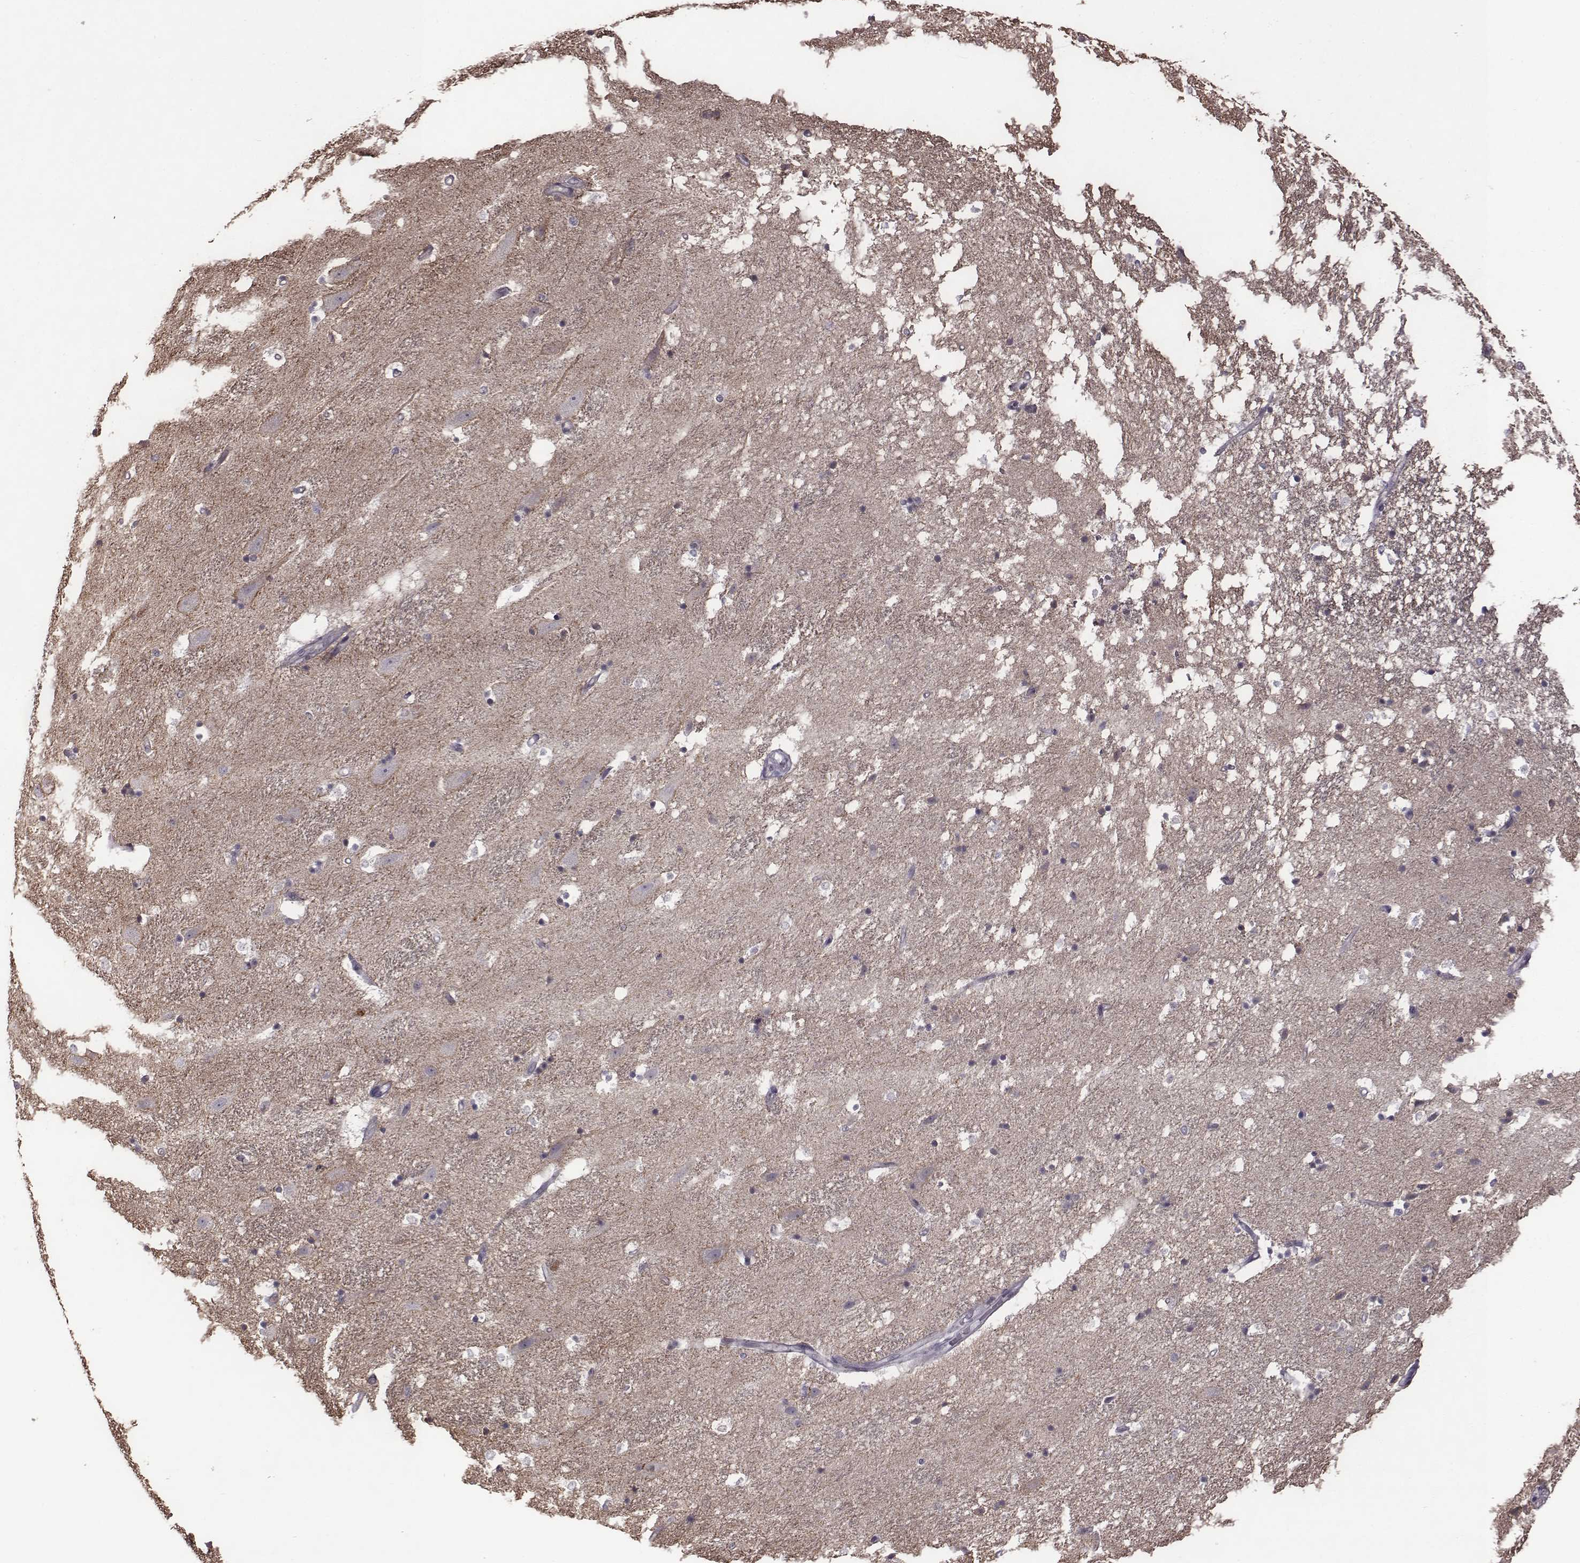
{"staining": {"intensity": "negative", "quantity": "none", "location": "none"}, "tissue": "hippocampus", "cell_type": "Glial cells", "image_type": "normal", "snomed": [{"axis": "morphology", "description": "Normal tissue, NOS"}, {"axis": "topography", "description": "Hippocampus"}], "caption": "Immunohistochemical staining of benign human hippocampus displays no significant positivity in glial cells.", "gene": "BICDL1", "patient": {"sex": "male", "age": 49}}